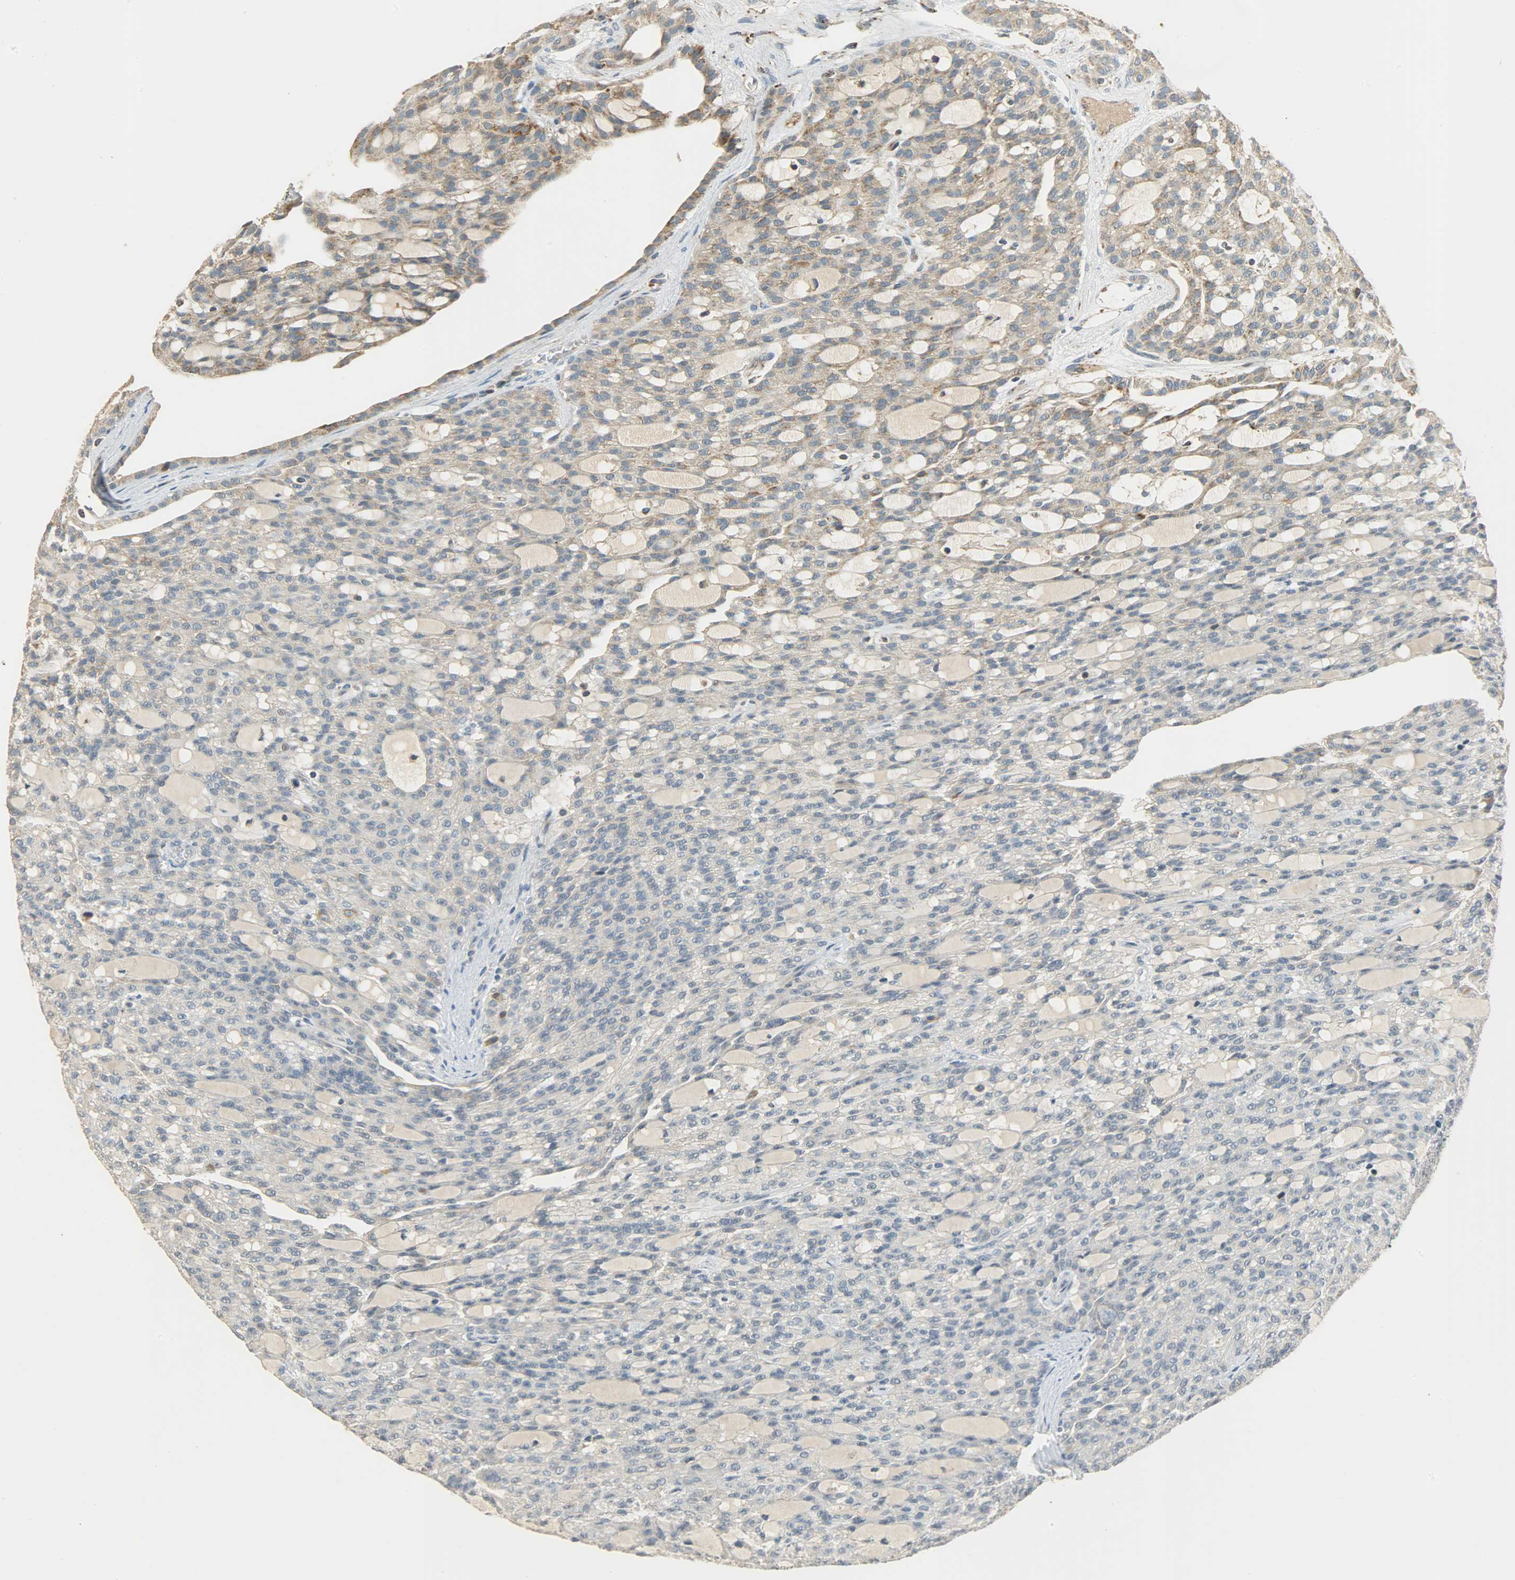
{"staining": {"intensity": "moderate", "quantity": ">75%", "location": "cytoplasmic/membranous"}, "tissue": "renal cancer", "cell_type": "Tumor cells", "image_type": "cancer", "snomed": [{"axis": "morphology", "description": "Adenocarcinoma, NOS"}, {"axis": "topography", "description": "Kidney"}], "caption": "Renal cancer (adenocarcinoma) tissue displays moderate cytoplasmic/membranous positivity in approximately >75% of tumor cells", "gene": "HDHD5", "patient": {"sex": "male", "age": 63}}